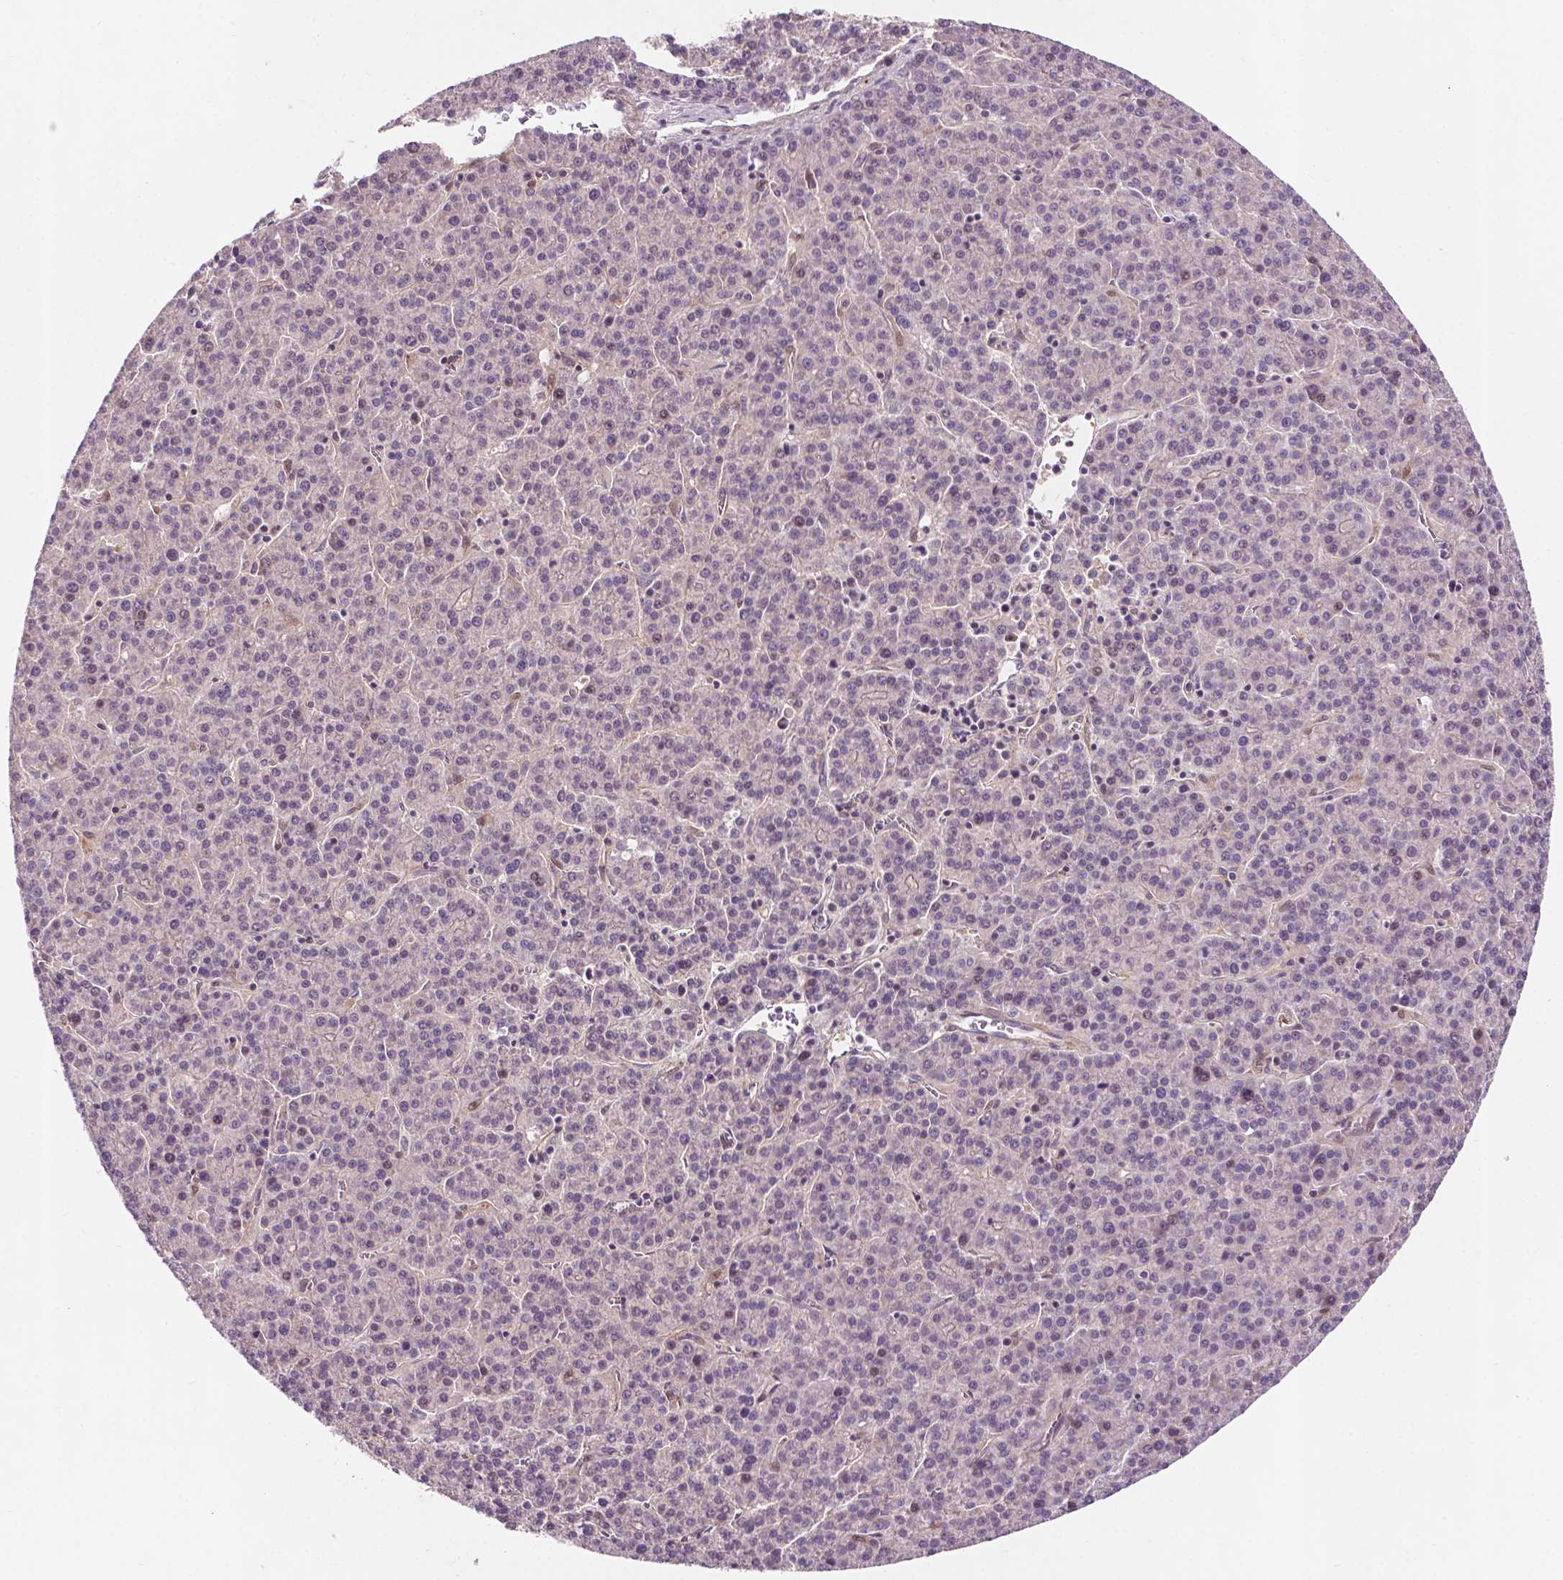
{"staining": {"intensity": "negative", "quantity": "none", "location": "none"}, "tissue": "liver cancer", "cell_type": "Tumor cells", "image_type": "cancer", "snomed": [{"axis": "morphology", "description": "Carcinoma, Hepatocellular, NOS"}, {"axis": "topography", "description": "Liver"}], "caption": "Hepatocellular carcinoma (liver) stained for a protein using IHC shows no expression tumor cells.", "gene": "GPR37", "patient": {"sex": "female", "age": 58}}